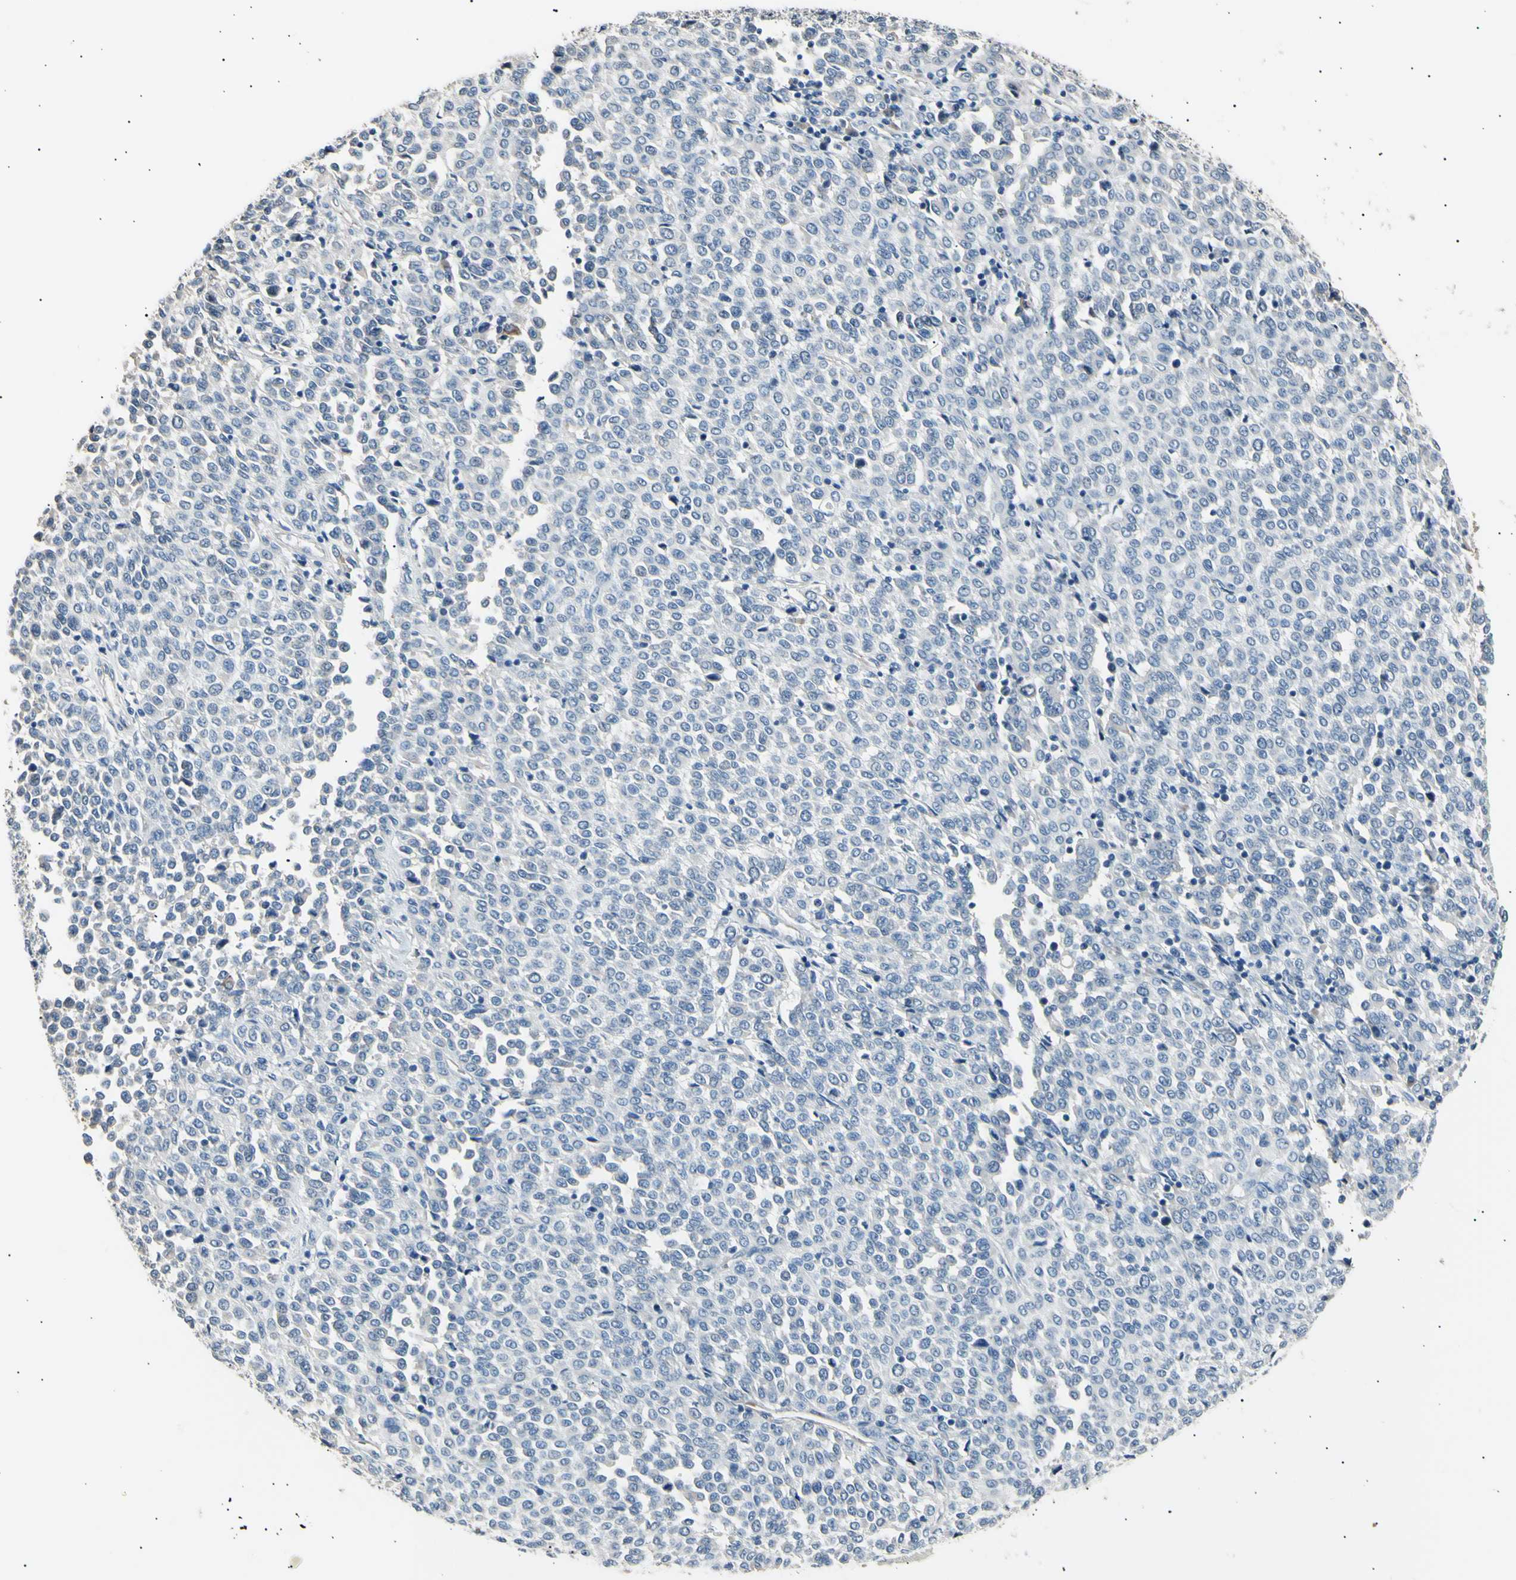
{"staining": {"intensity": "negative", "quantity": "none", "location": "none"}, "tissue": "melanoma", "cell_type": "Tumor cells", "image_type": "cancer", "snomed": [{"axis": "morphology", "description": "Malignant melanoma, Metastatic site"}, {"axis": "topography", "description": "Pancreas"}], "caption": "IHC of malignant melanoma (metastatic site) shows no expression in tumor cells. (DAB (3,3'-diaminobenzidine) immunohistochemistry (IHC), high magnification).", "gene": "LDLR", "patient": {"sex": "female", "age": 30}}